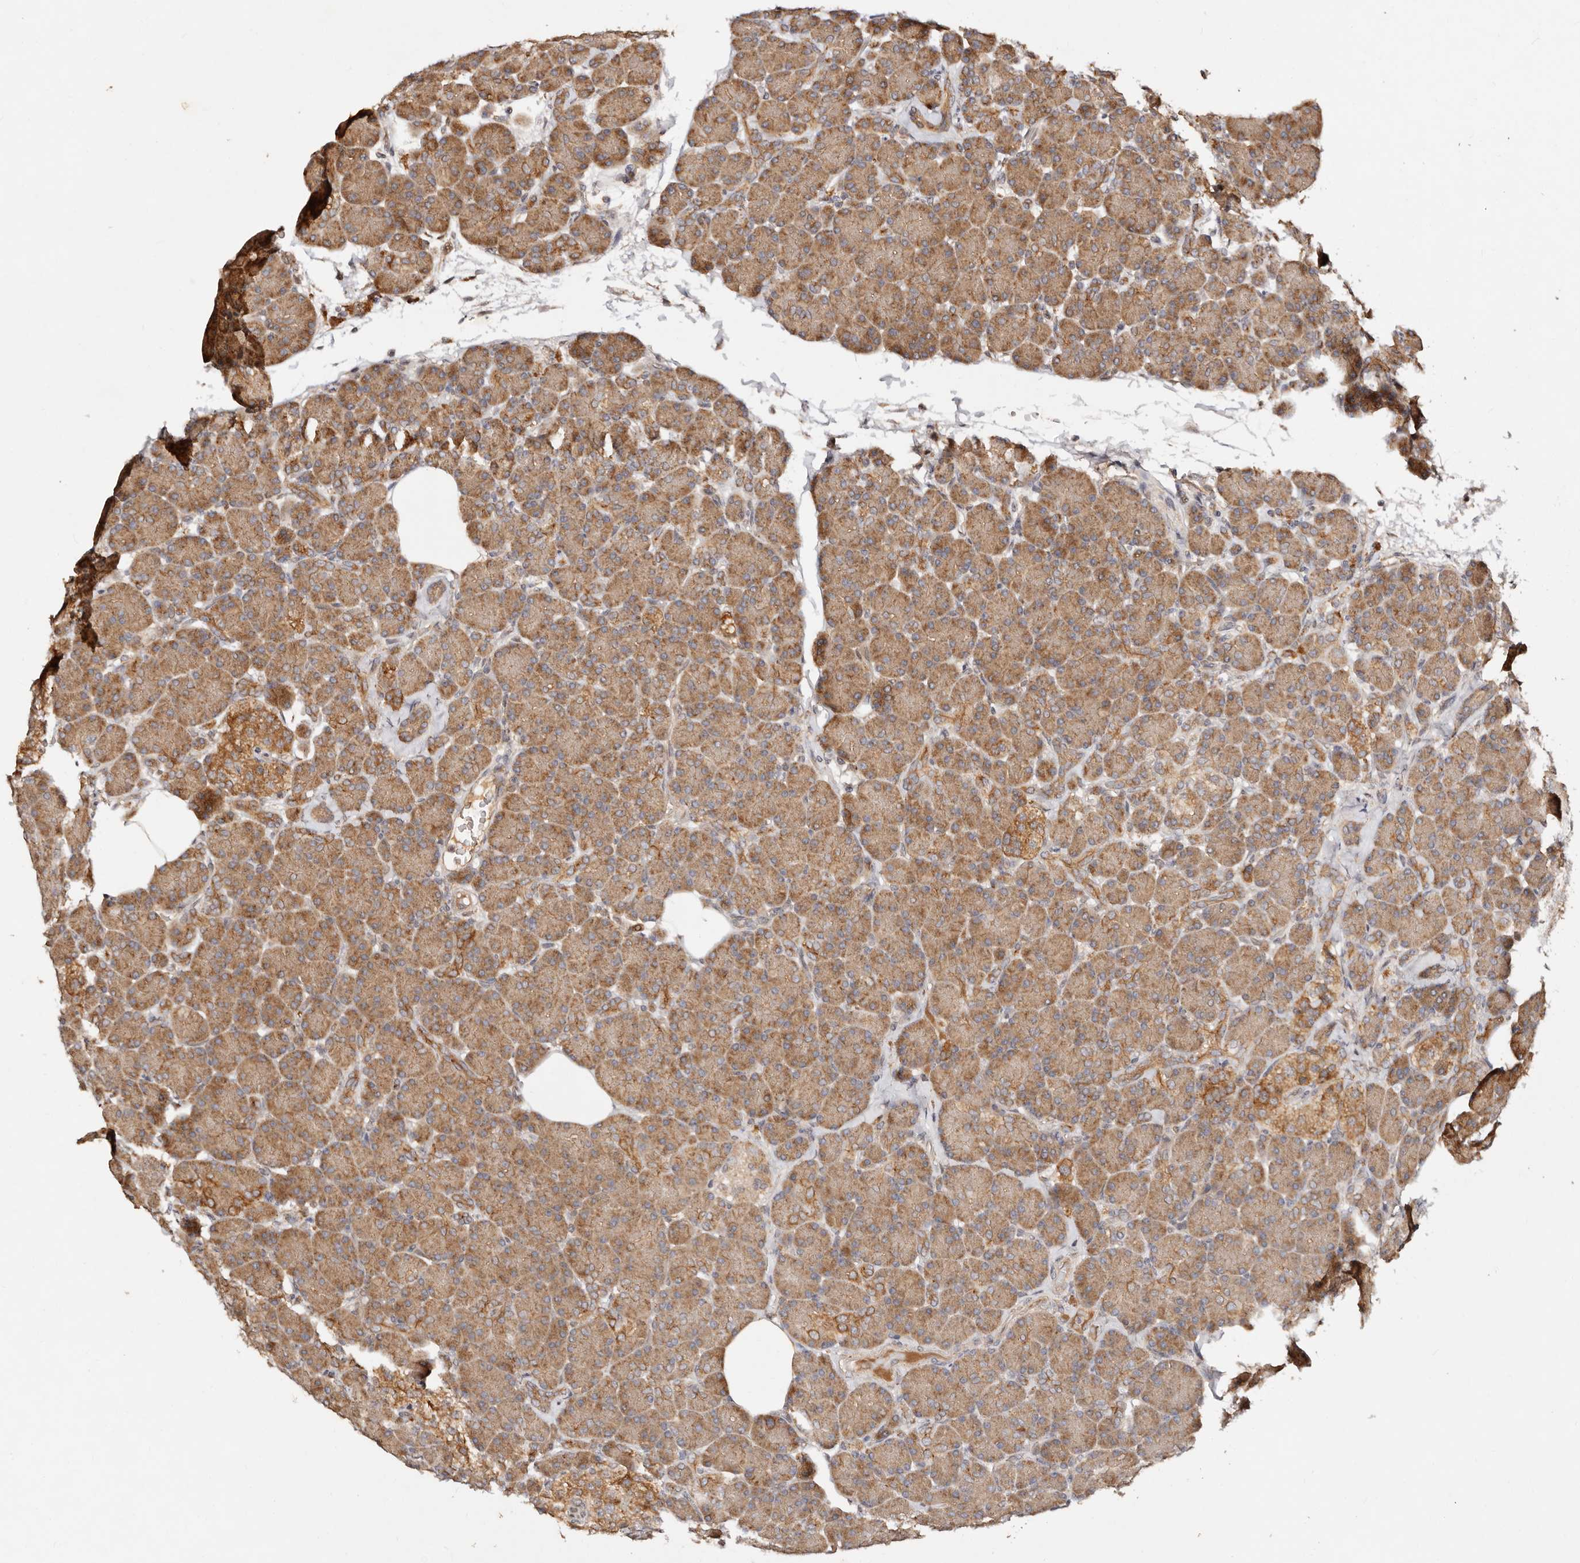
{"staining": {"intensity": "moderate", "quantity": ">75%", "location": "cytoplasmic/membranous"}, "tissue": "pancreas", "cell_type": "Exocrine glandular cells", "image_type": "normal", "snomed": [{"axis": "morphology", "description": "Normal tissue, NOS"}, {"axis": "topography", "description": "Pancreas"}], "caption": "Protein expression analysis of unremarkable pancreas shows moderate cytoplasmic/membranous expression in approximately >75% of exocrine glandular cells. The protein is stained brown, and the nuclei are stained in blue (DAB (3,3'-diaminobenzidine) IHC with brightfield microscopy, high magnification).", "gene": "DENND11", "patient": {"sex": "female", "age": 43}}